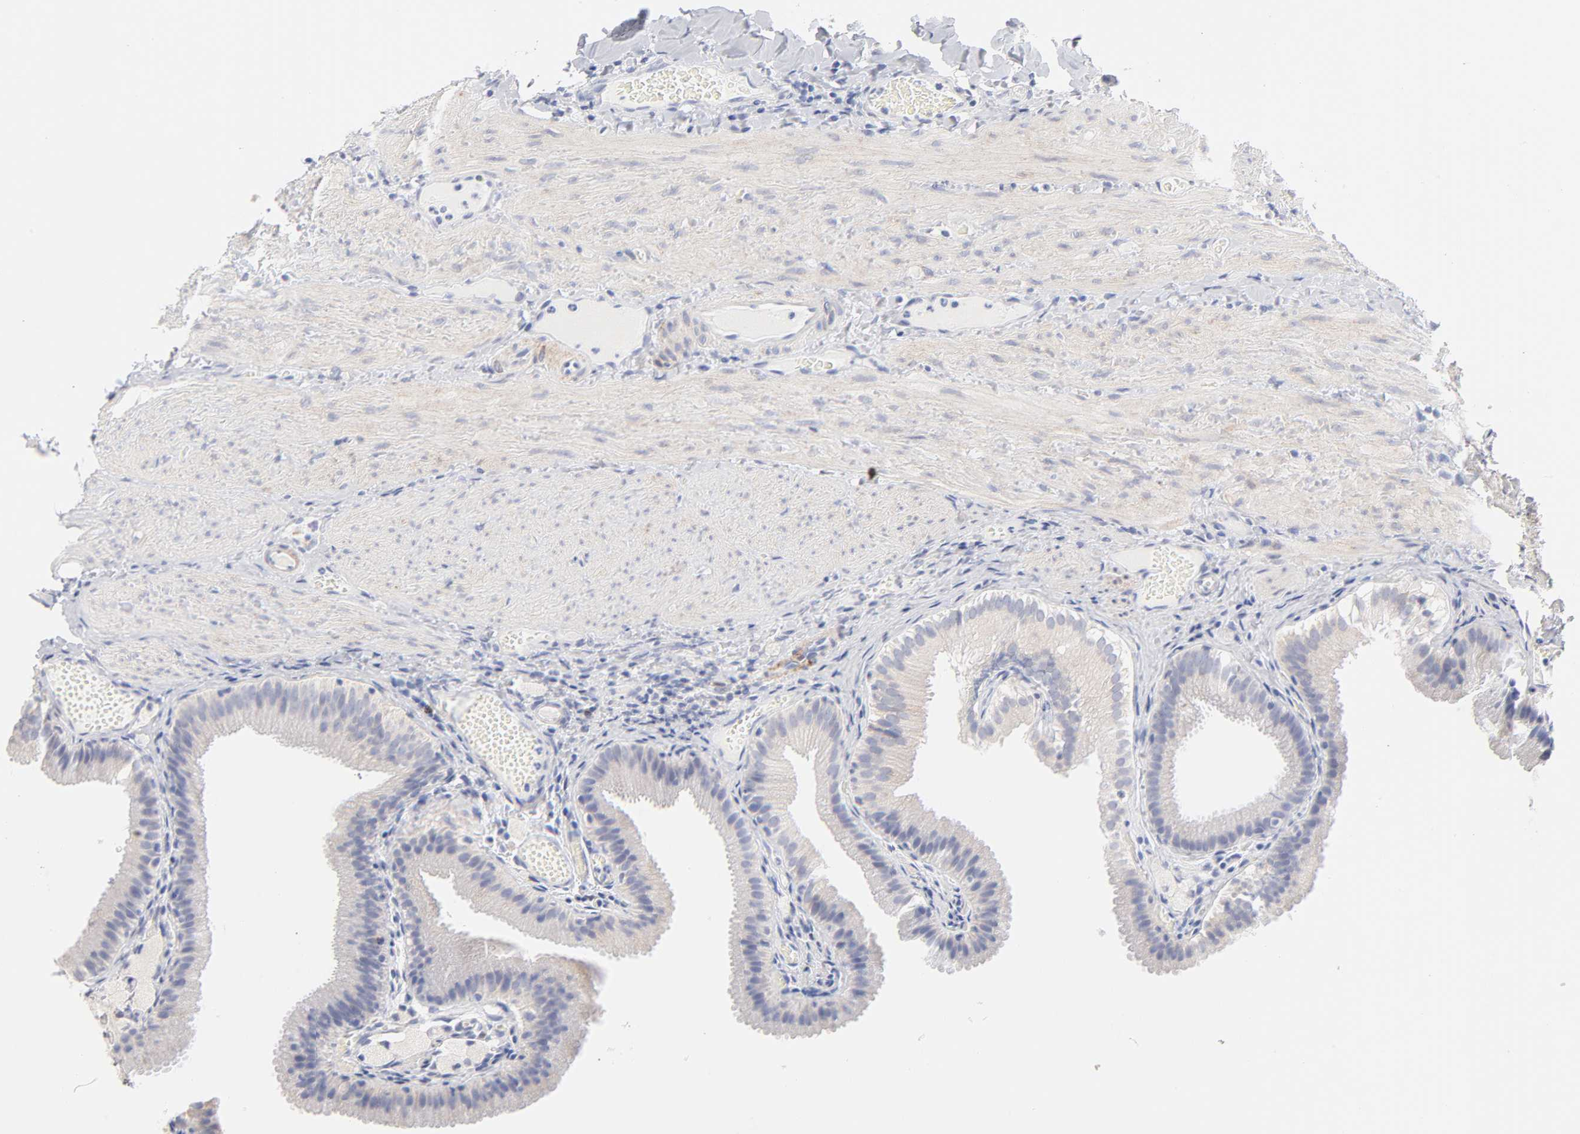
{"staining": {"intensity": "negative", "quantity": "none", "location": "none"}, "tissue": "gallbladder", "cell_type": "Glandular cells", "image_type": "normal", "snomed": [{"axis": "morphology", "description": "Normal tissue, NOS"}, {"axis": "topography", "description": "Gallbladder"}], "caption": "IHC of normal gallbladder displays no expression in glandular cells.", "gene": "MID1", "patient": {"sex": "female", "age": 24}}